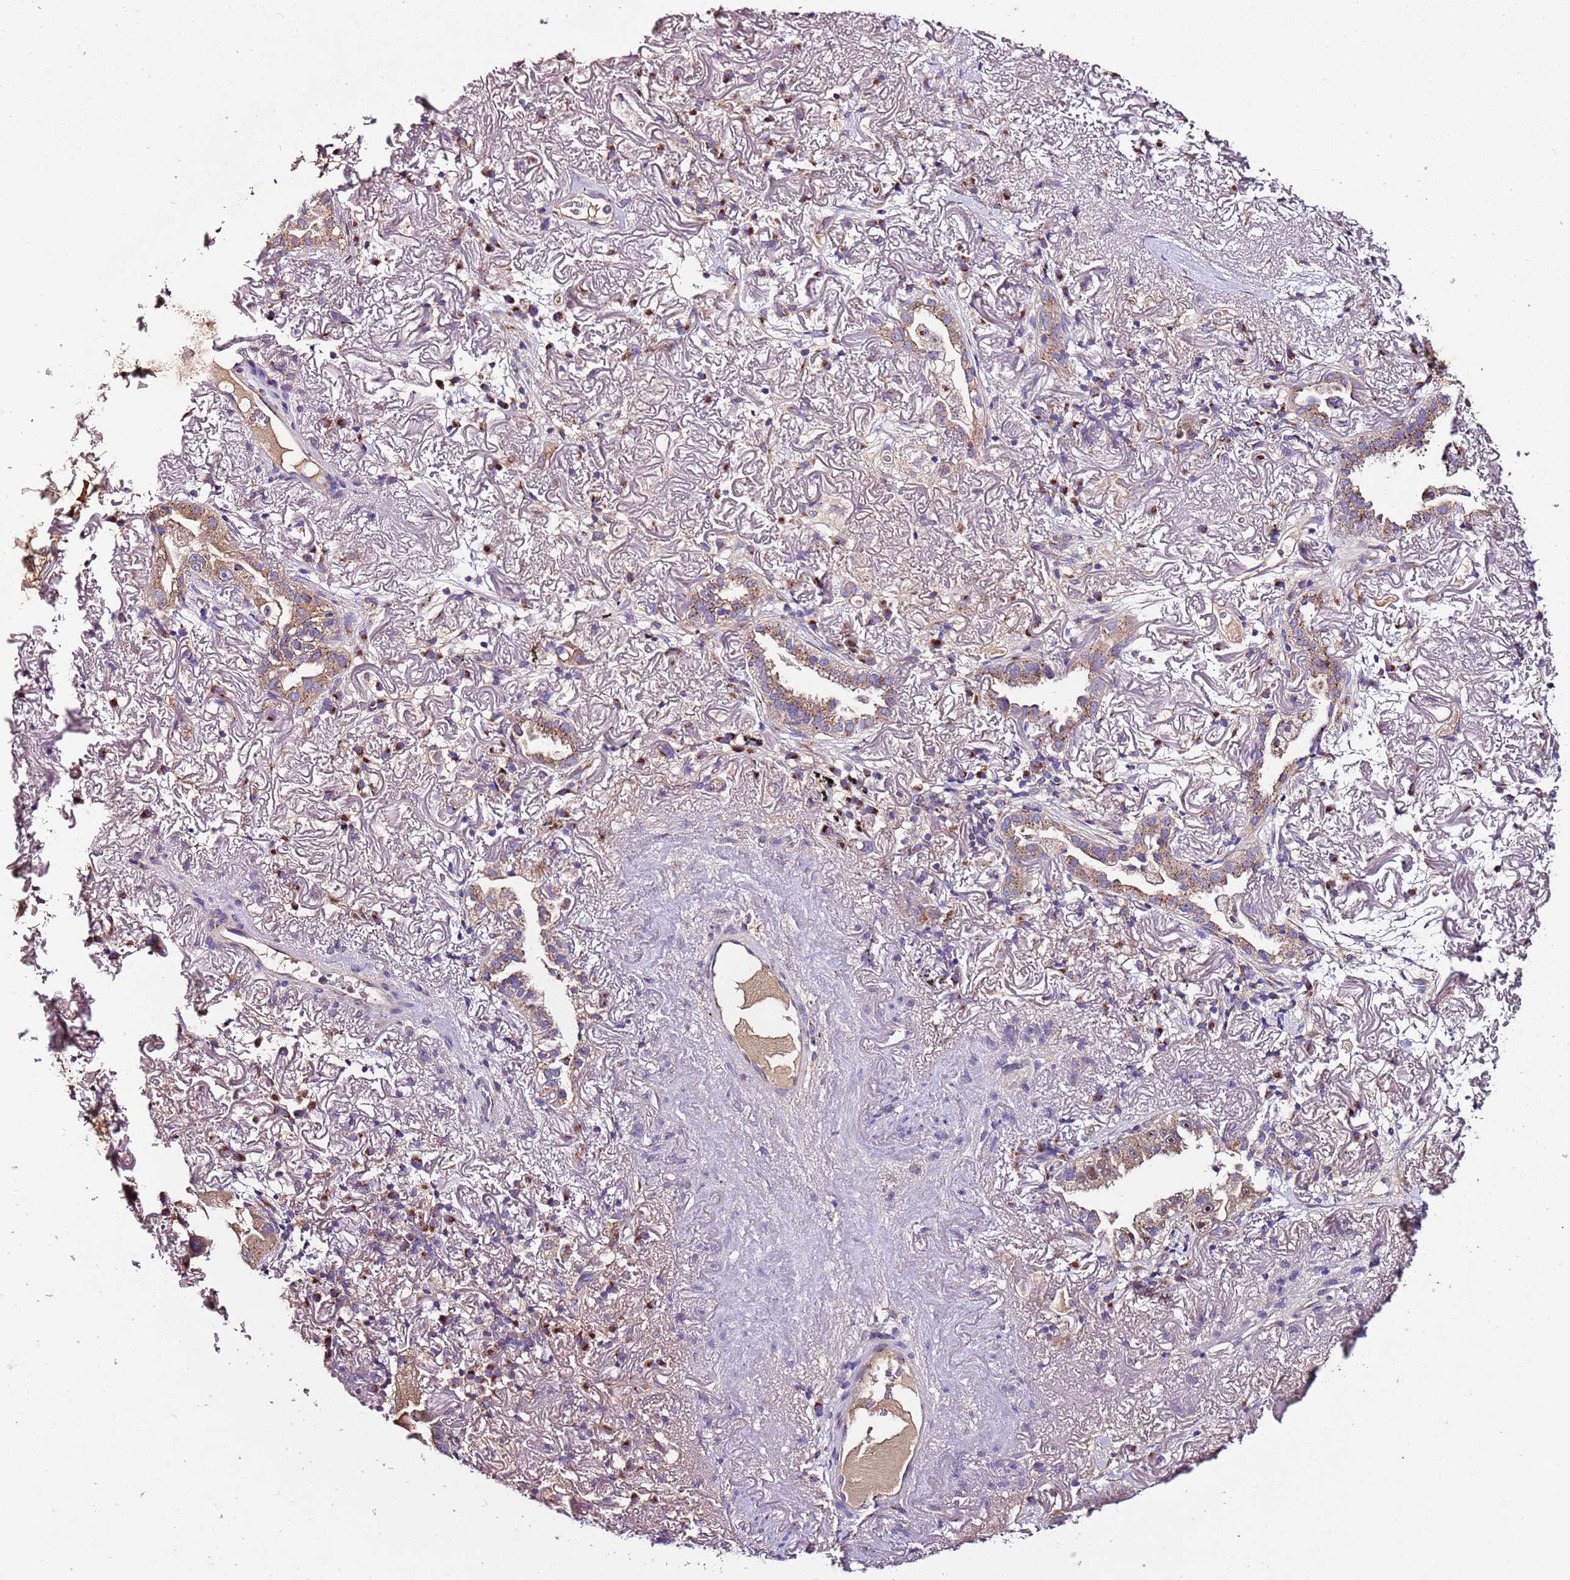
{"staining": {"intensity": "moderate", "quantity": "<25%", "location": "cytoplasmic/membranous"}, "tissue": "lung cancer", "cell_type": "Tumor cells", "image_type": "cancer", "snomed": [{"axis": "morphology", "description": "Adenocarcinoma, NOS"}, {"axis": "topography", "description": "Lung"}], "caption": "Protein staining exhibits moderate cytoplasmic/membranous staining in about <25% of tumor cells in lung cancer.", "gene": "FAM20A", "patient": {"sex": "female", "age": 69}}